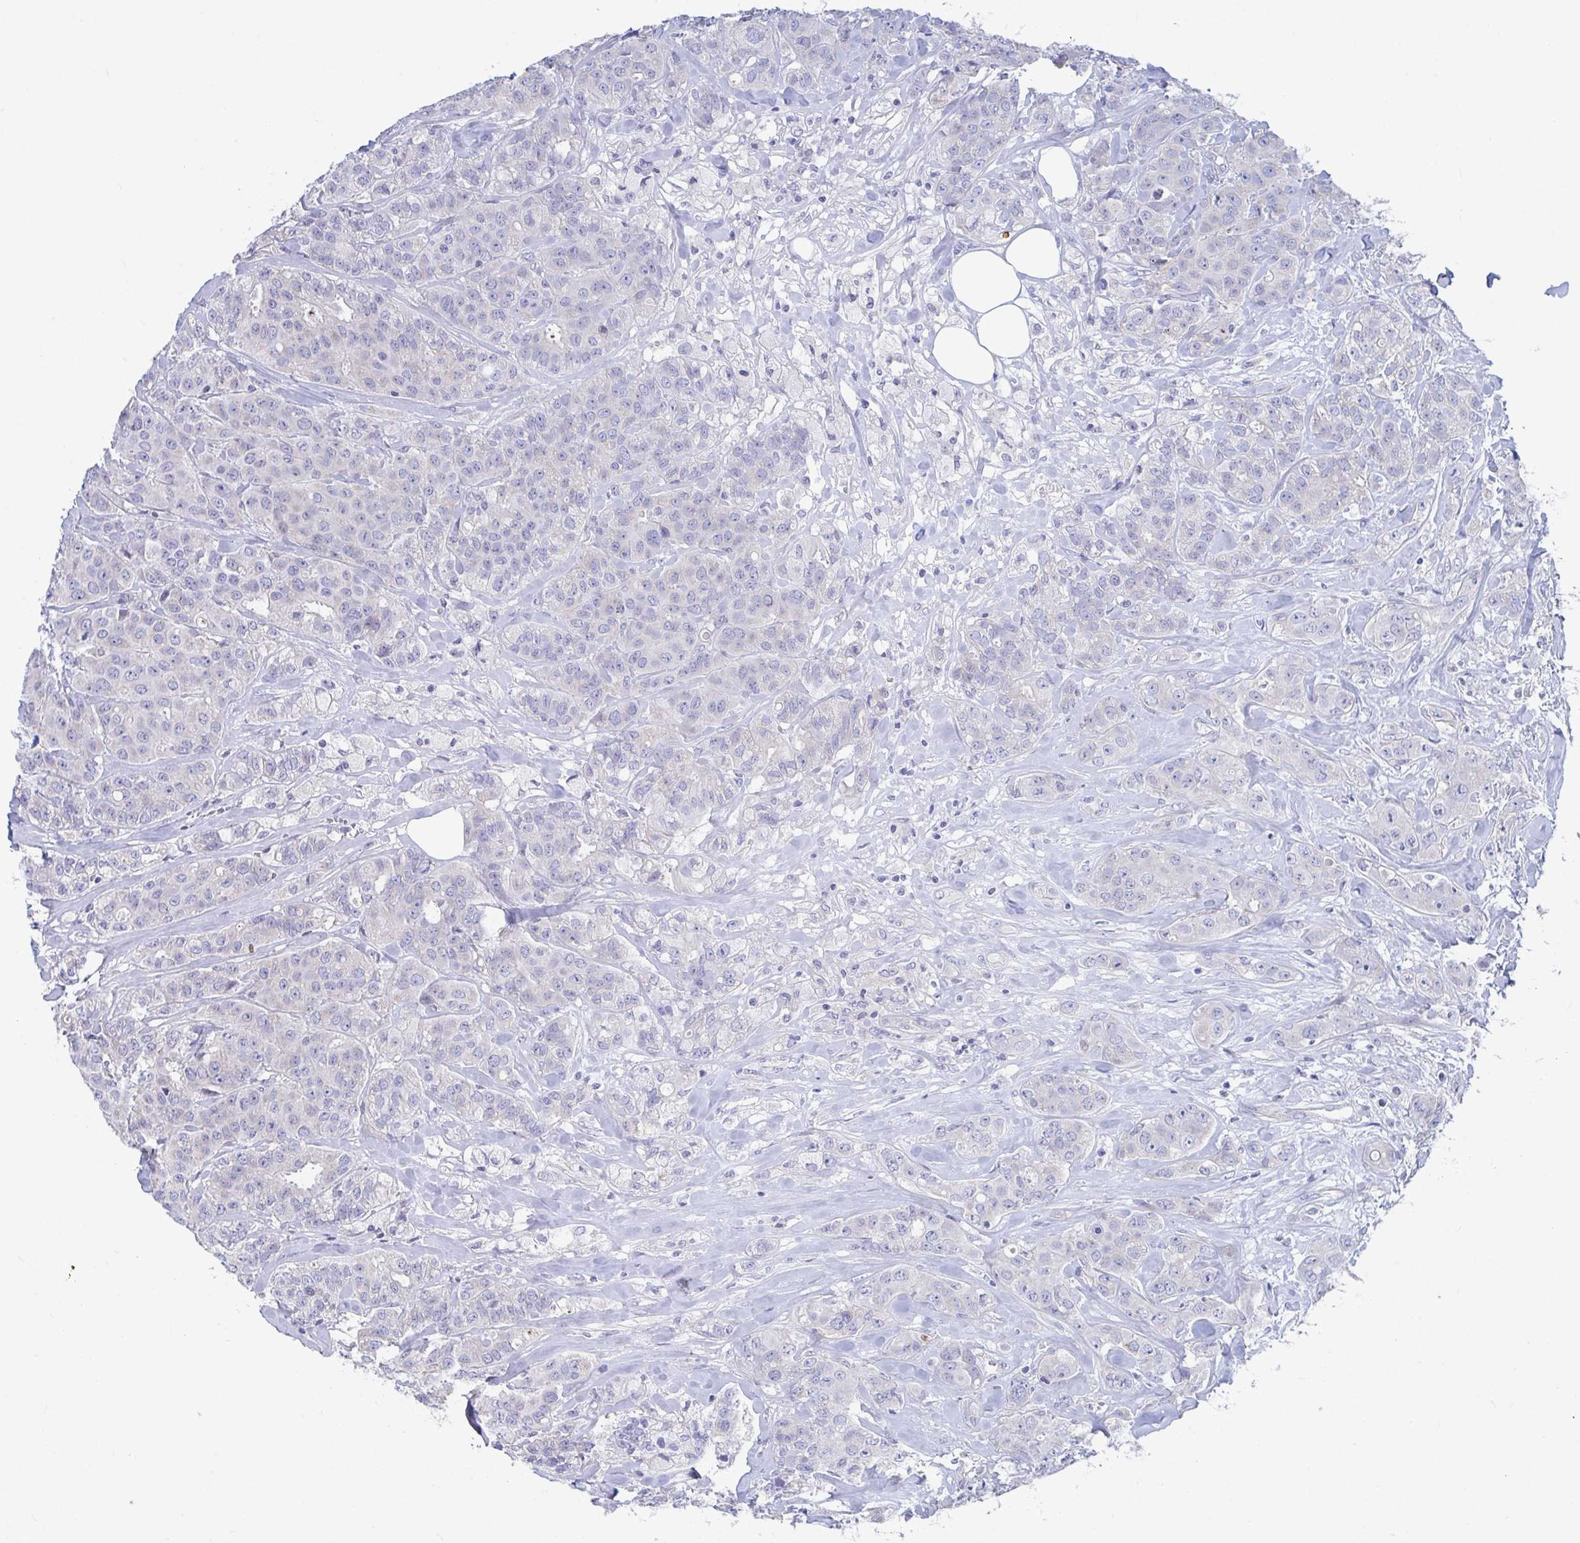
{"staining": {"intensity": "negative", "quantity": "none", "location": "none"}, "tissue": "breast cancer", "cell_type": "Tumor cells", "image_type": "cancer", "snomed": [{"axis": "morphology", "description": "Normal tissue, NOS"}, {"axis": "morphology", "description": "Duct carcinoma"}, {"axis": "topography", "description": "Breast"}], "caption": "Immunohistochemical staining of invasive ductal carcinoma (breast) exhibits no significant expression in tumor cells.", "gene": "ZNF561", "patient": {"sex": "female", "age": 43}}